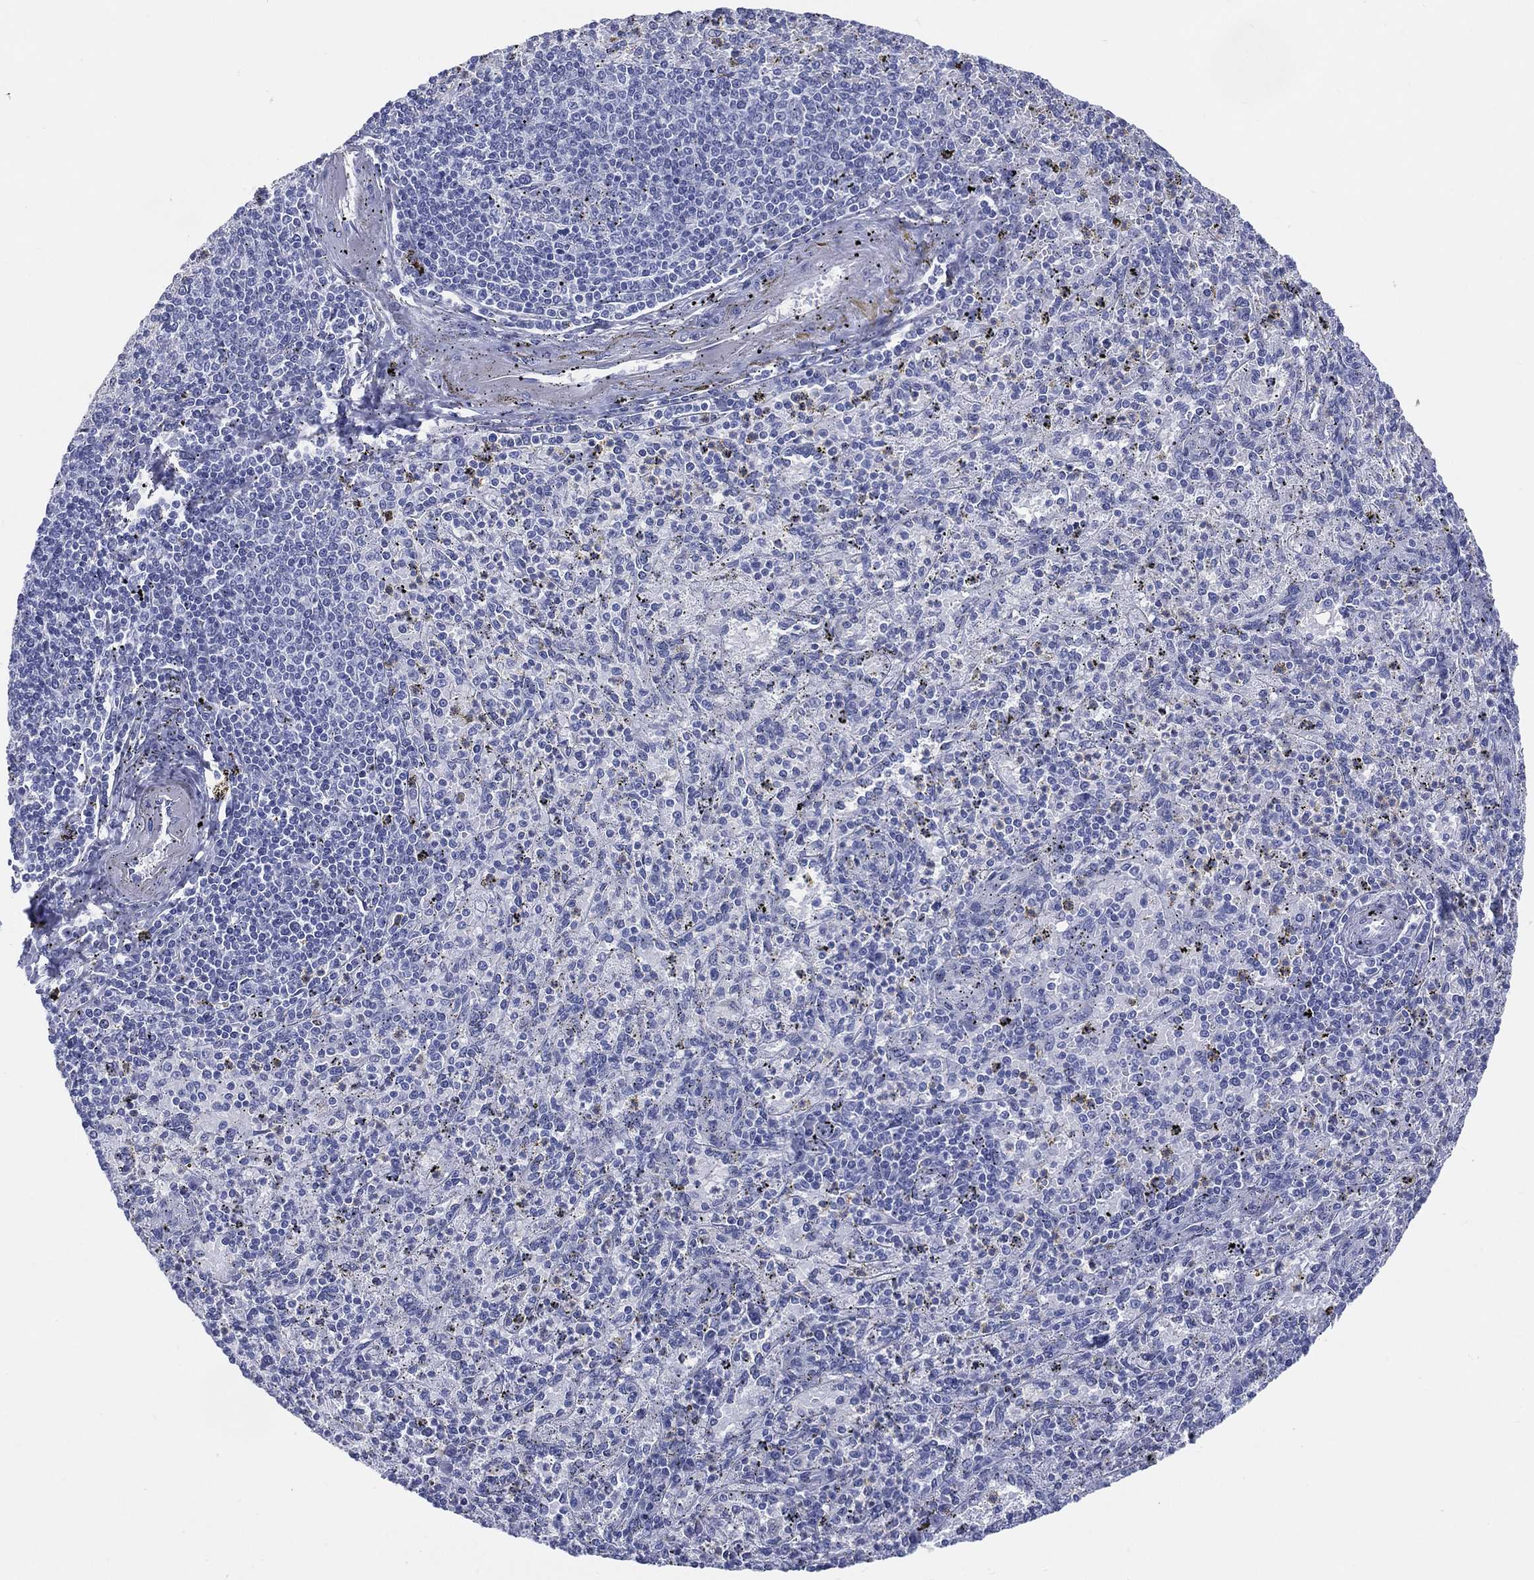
{"staining": {"intensity": "negative", "quantity": "none", "location": "none"}, "tissue": "spleen", "cell_type": "Cells in red pulp", "image_type": "normal", "snomed": [{"axis": "morphology", "description": "Normal tissue, NOS"}, {"axis": "topography", "description": "Spleen"}], "caption": "Spleen stained for a protein using immunohistochemistry displays no expression cells in red pulp.", "gene": "ENSG00000285953", "patient": {"sex": "male", "age": 60}}